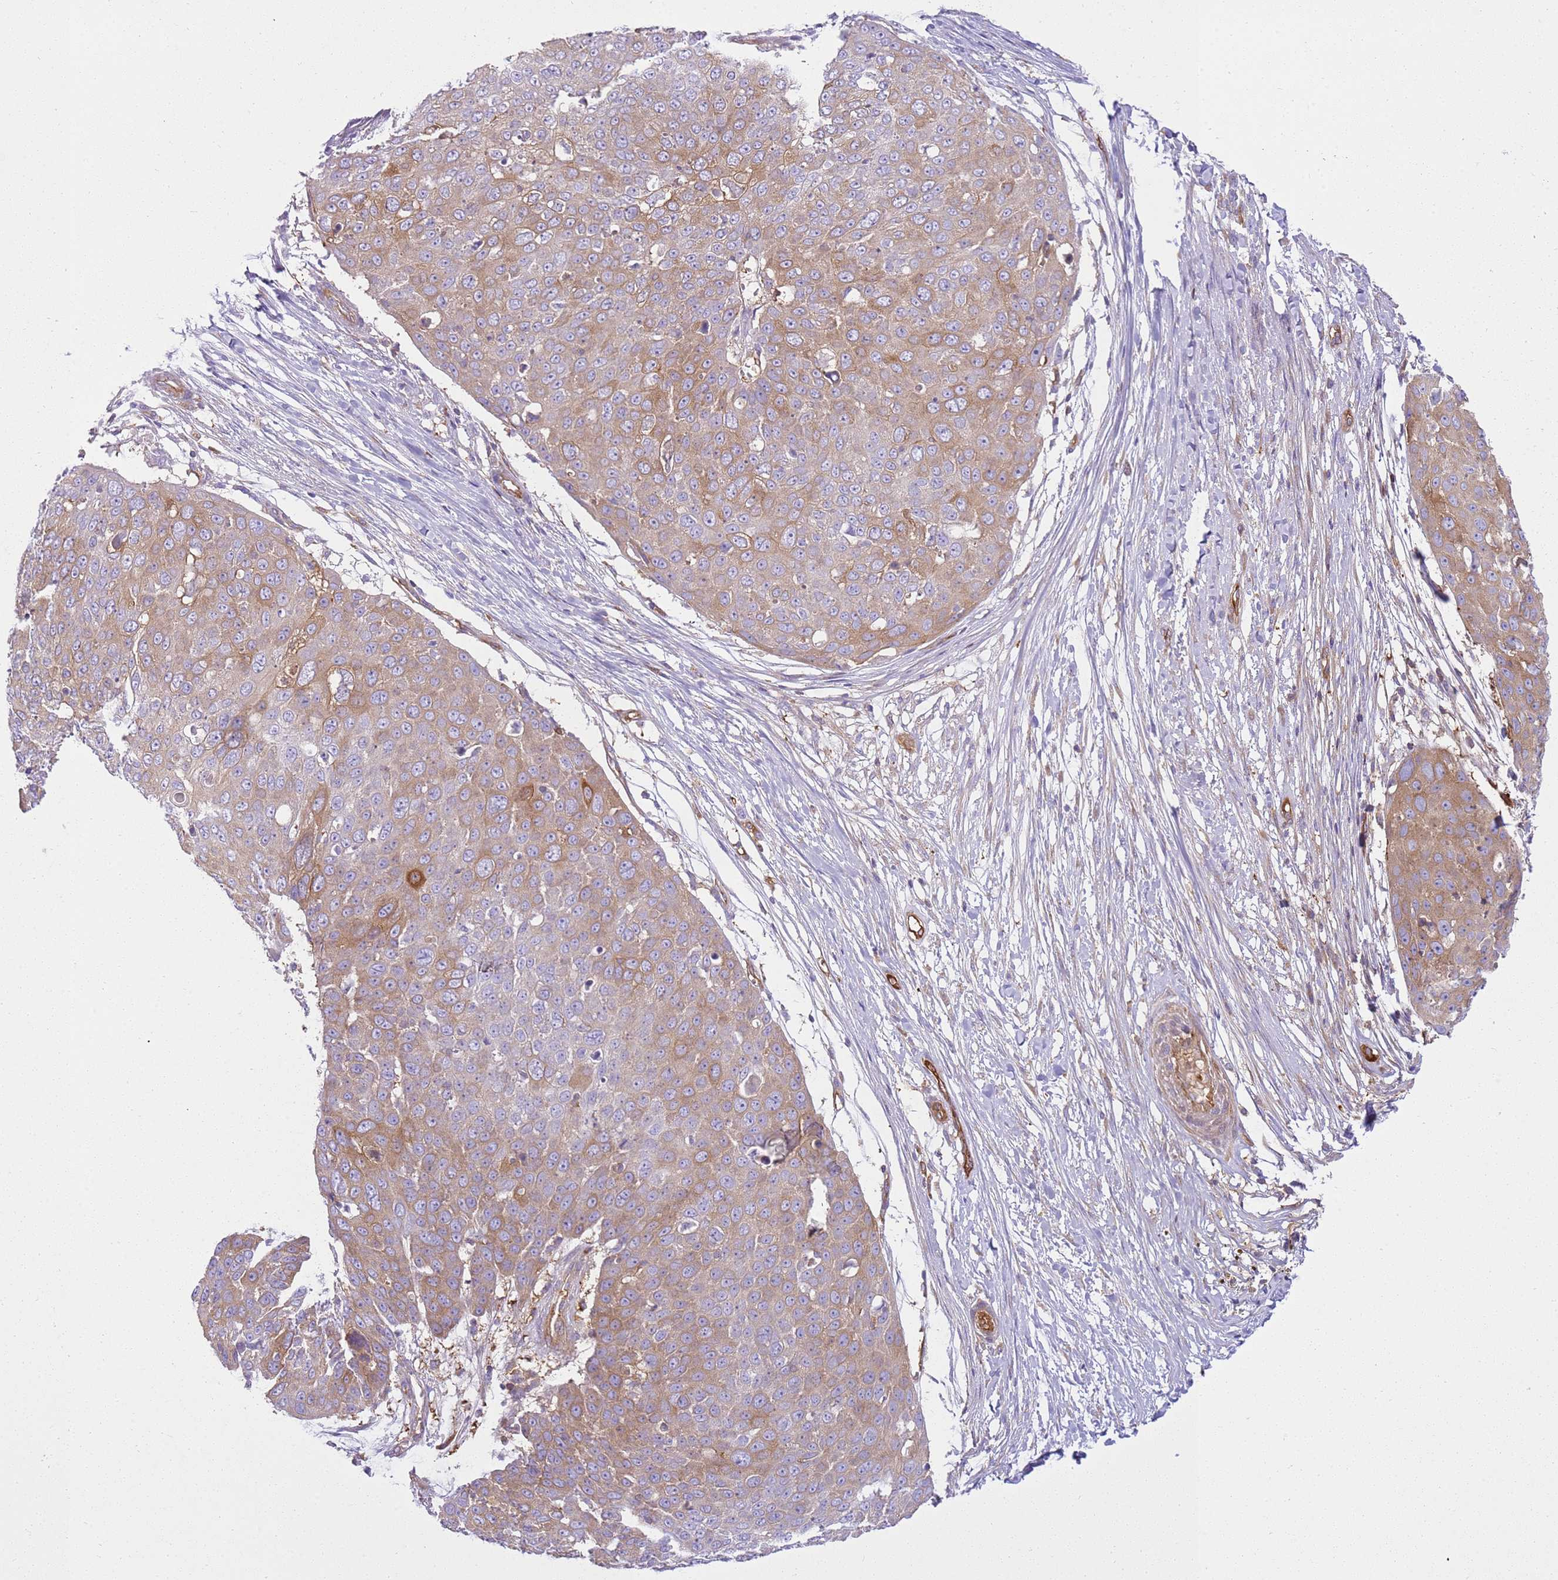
{"staining": {"intensity": "moderate", "quantity": "25%-75%", "location": "cytoplasmic/membranous"}, "tissue": "skin cancer", "cell_type": "Tumor cells", "image_type": "cancer", "snomed": [{"axis": "morphology", "description": "Squamous cell carcinoma, NOS"}, {"axis": "topography", "description": "Skin"}], "caption": "DAB immunohistochemical staining of skin cancer (squamous cell carcinoma) displays moderate cytoplasmic/membranous protein positivity in approximately 25%-75% of tumor cells.", "gene": "SNX21", "patient": {"sex": "male", "age": 71}}